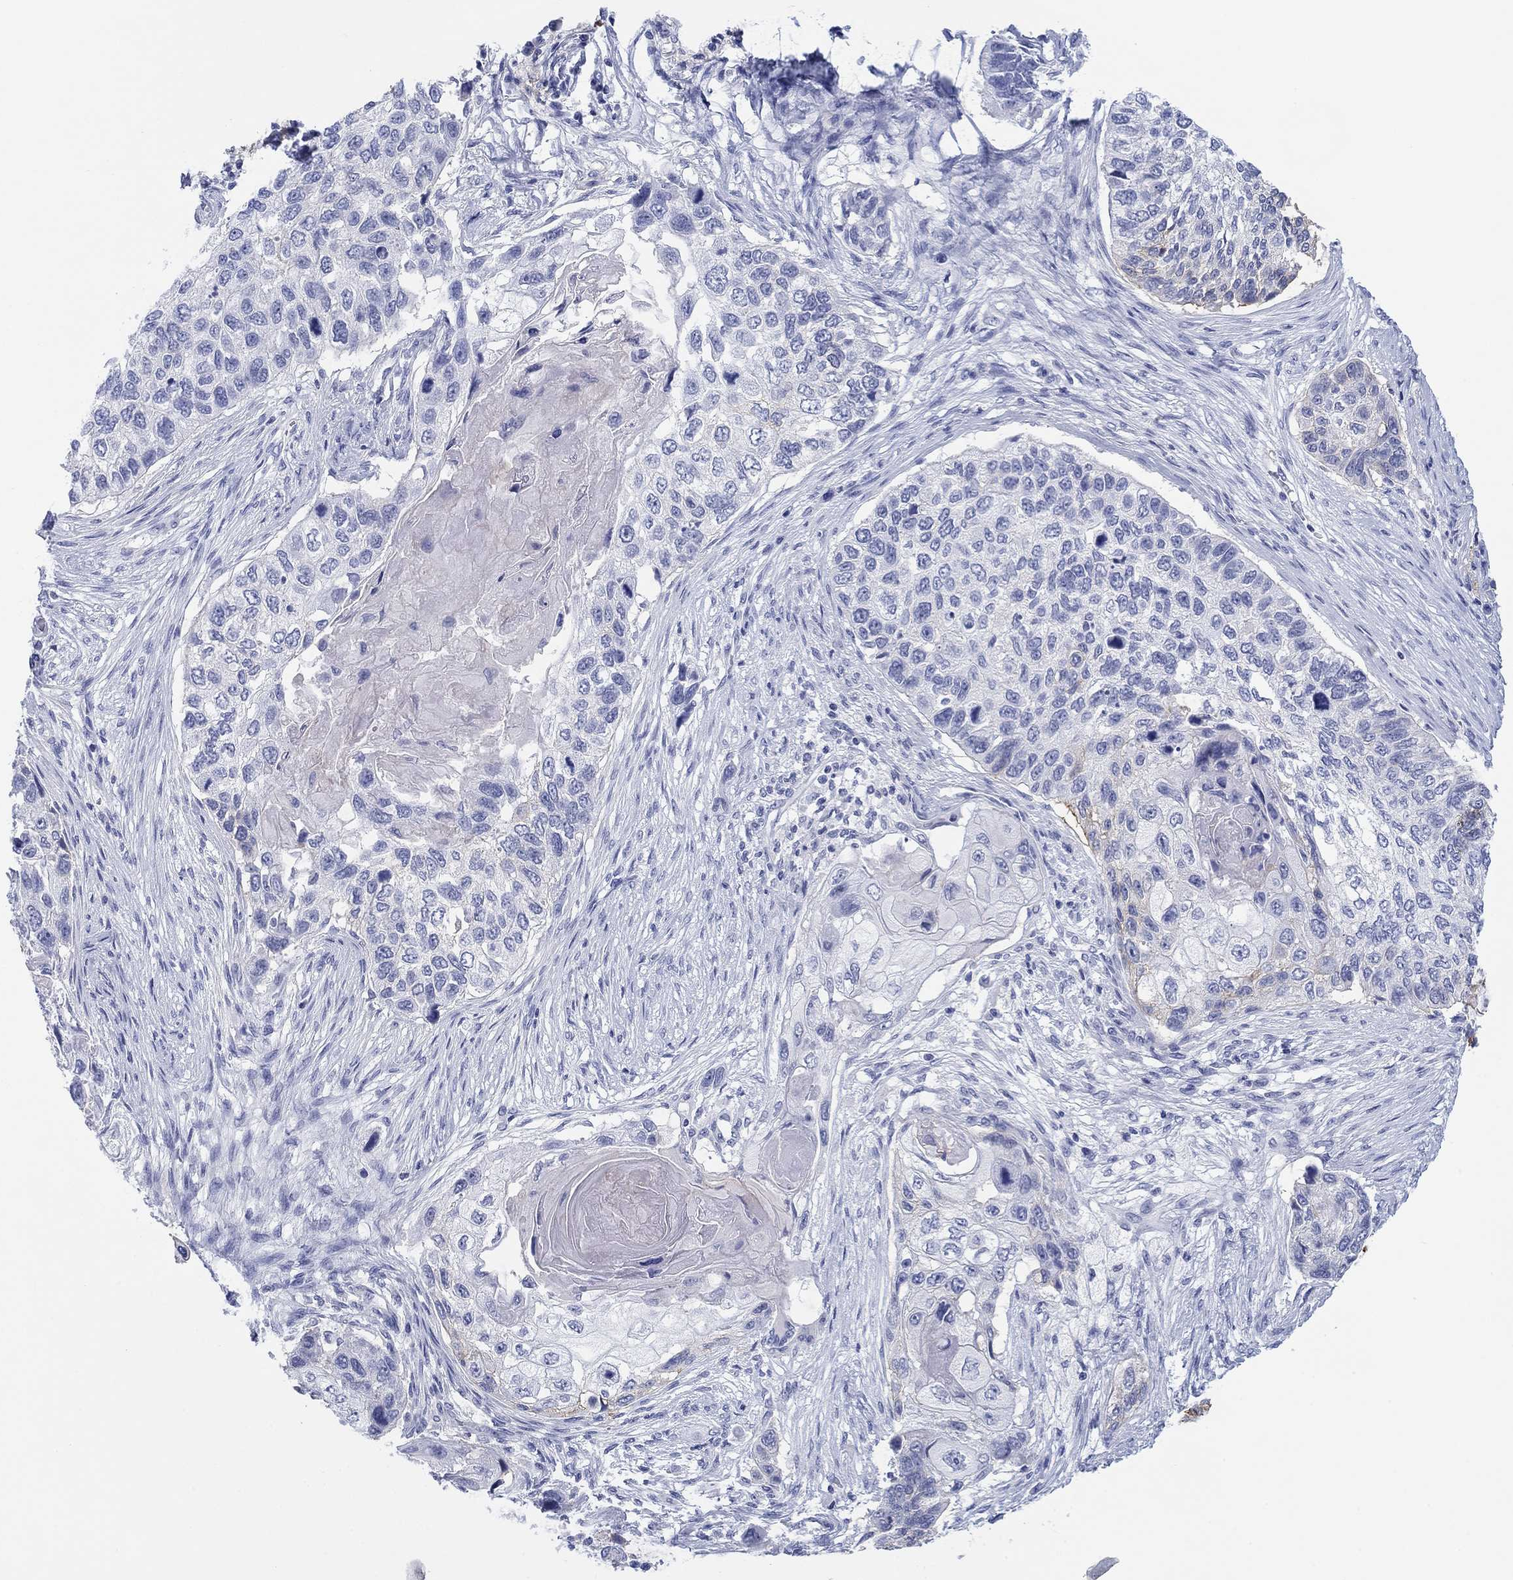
{"staining": {"intensity": "moderate", "quantity": "<25%", "location": "cytoplasmic/membranous"}, "tissue": "lung cancer", "cell_type": "Tumor cells", "image_type": "cancer", "snomed": [{"axis": "morphology", "description": "Normal tissue, NOS"}, {"axis": "morphology", "description": "Squamous cell carcinoma, NOS"}, {"axis": "topography", "description": "Bronchus"}, {"axis": "topography", "description": "Lung"}], "caption": "IHC staining of lung cancer (squamous cell carcinoma), which demonstrates low levels of moderate cytoplasmic/membranous expression in approximately <25% of tumor cells indicating moderate cytoplasmic/membranous protein positivity. The staining was performed using DAB (brown) for protein detection and nuclei were counterstained in hematoxylin (blue).", "gene": "ATP1B1", "patient": {"sex": "male", "age": 69}}